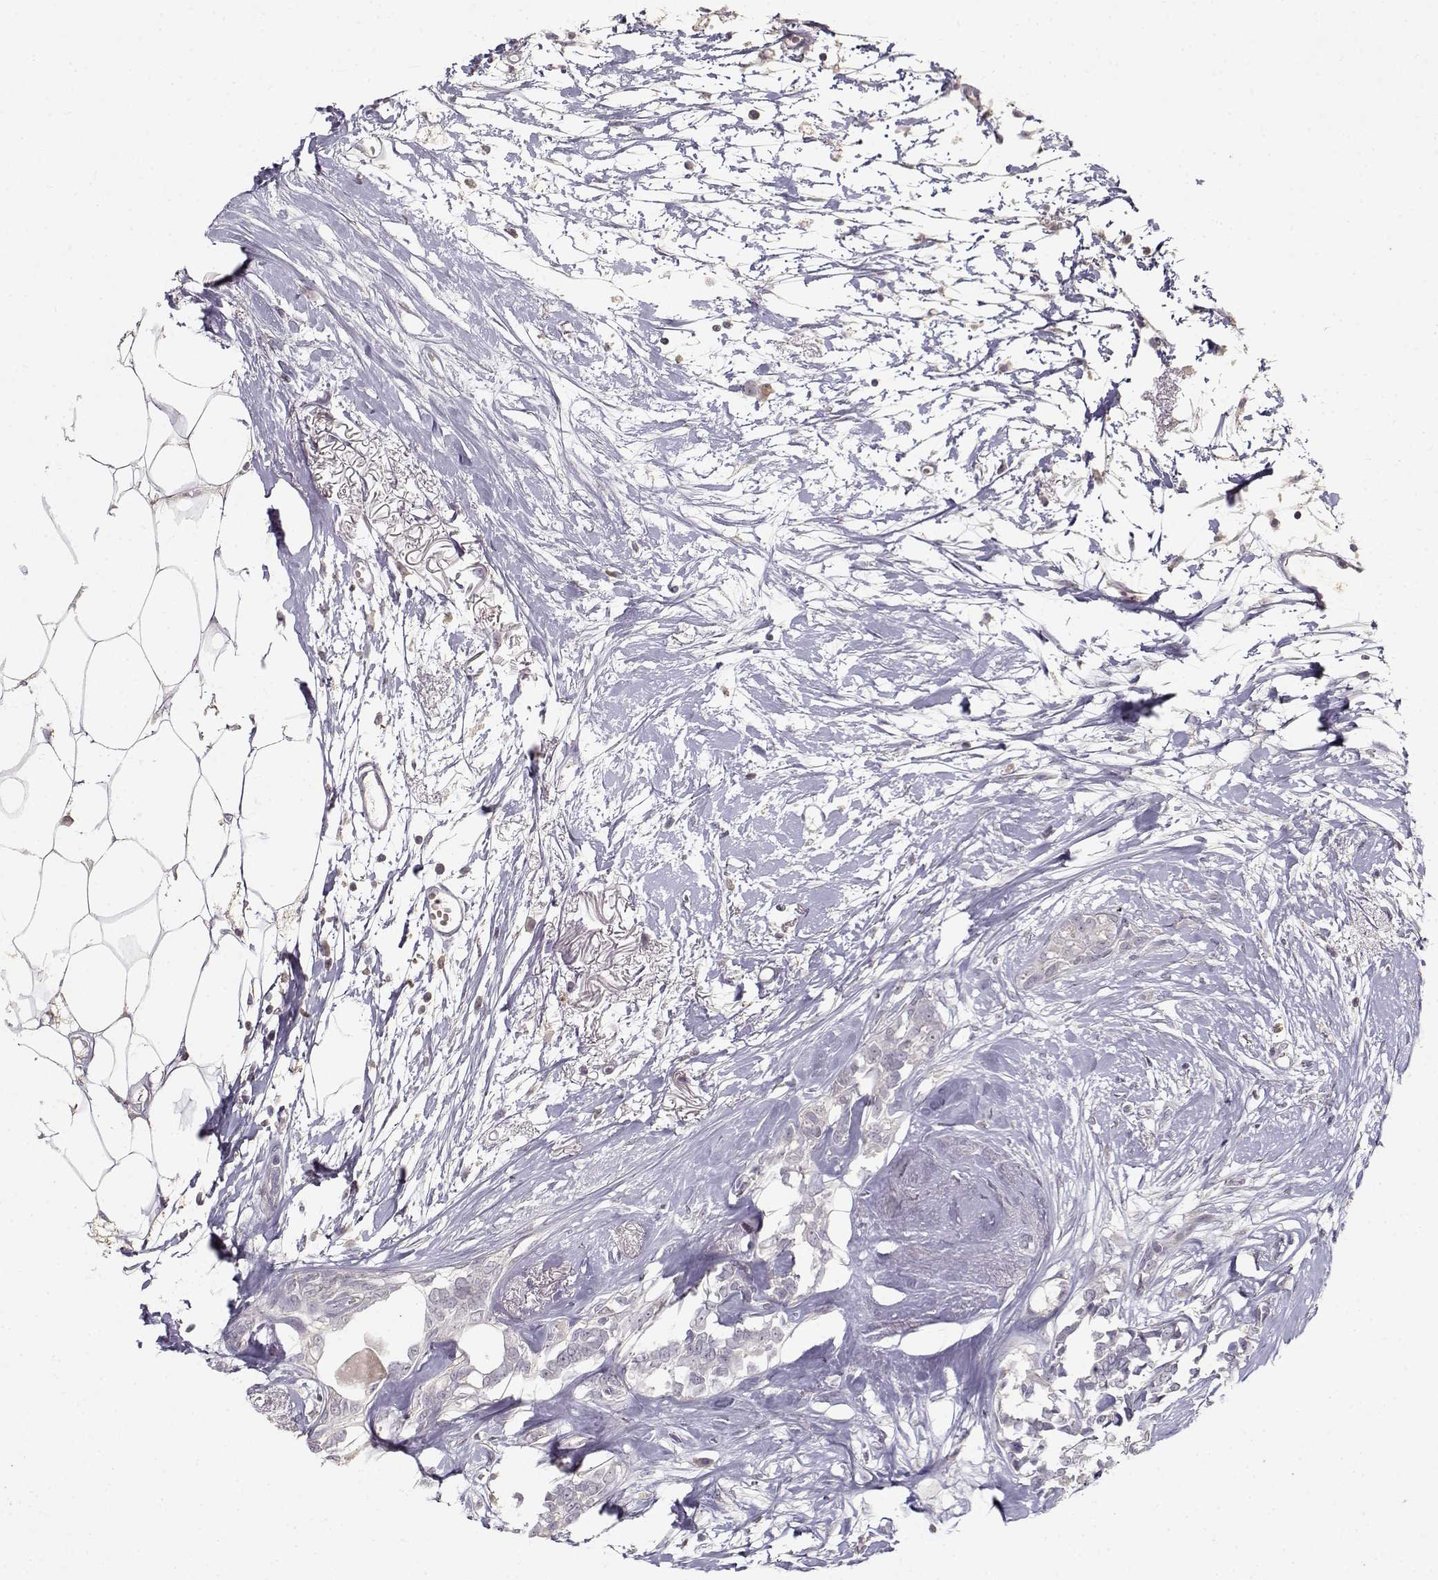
{"staining": {"intensity": "negative", "quantity": "none", "location": "none"}, "tissue": "breast cancer", "cell_type": "Tumor cells", "image_type": "cancer", "snomed": [{"axis": "morphology", "description": "Duct carcinoma"}, {"axis": "topography", "description": "Breast"}], "caption": "Breast intraductal carcinoma was stained to show a protein in brown. There is no significant staining in tumor cells.", "gene": "UROC1", "patient": {"sex": "female", "age": 40}}